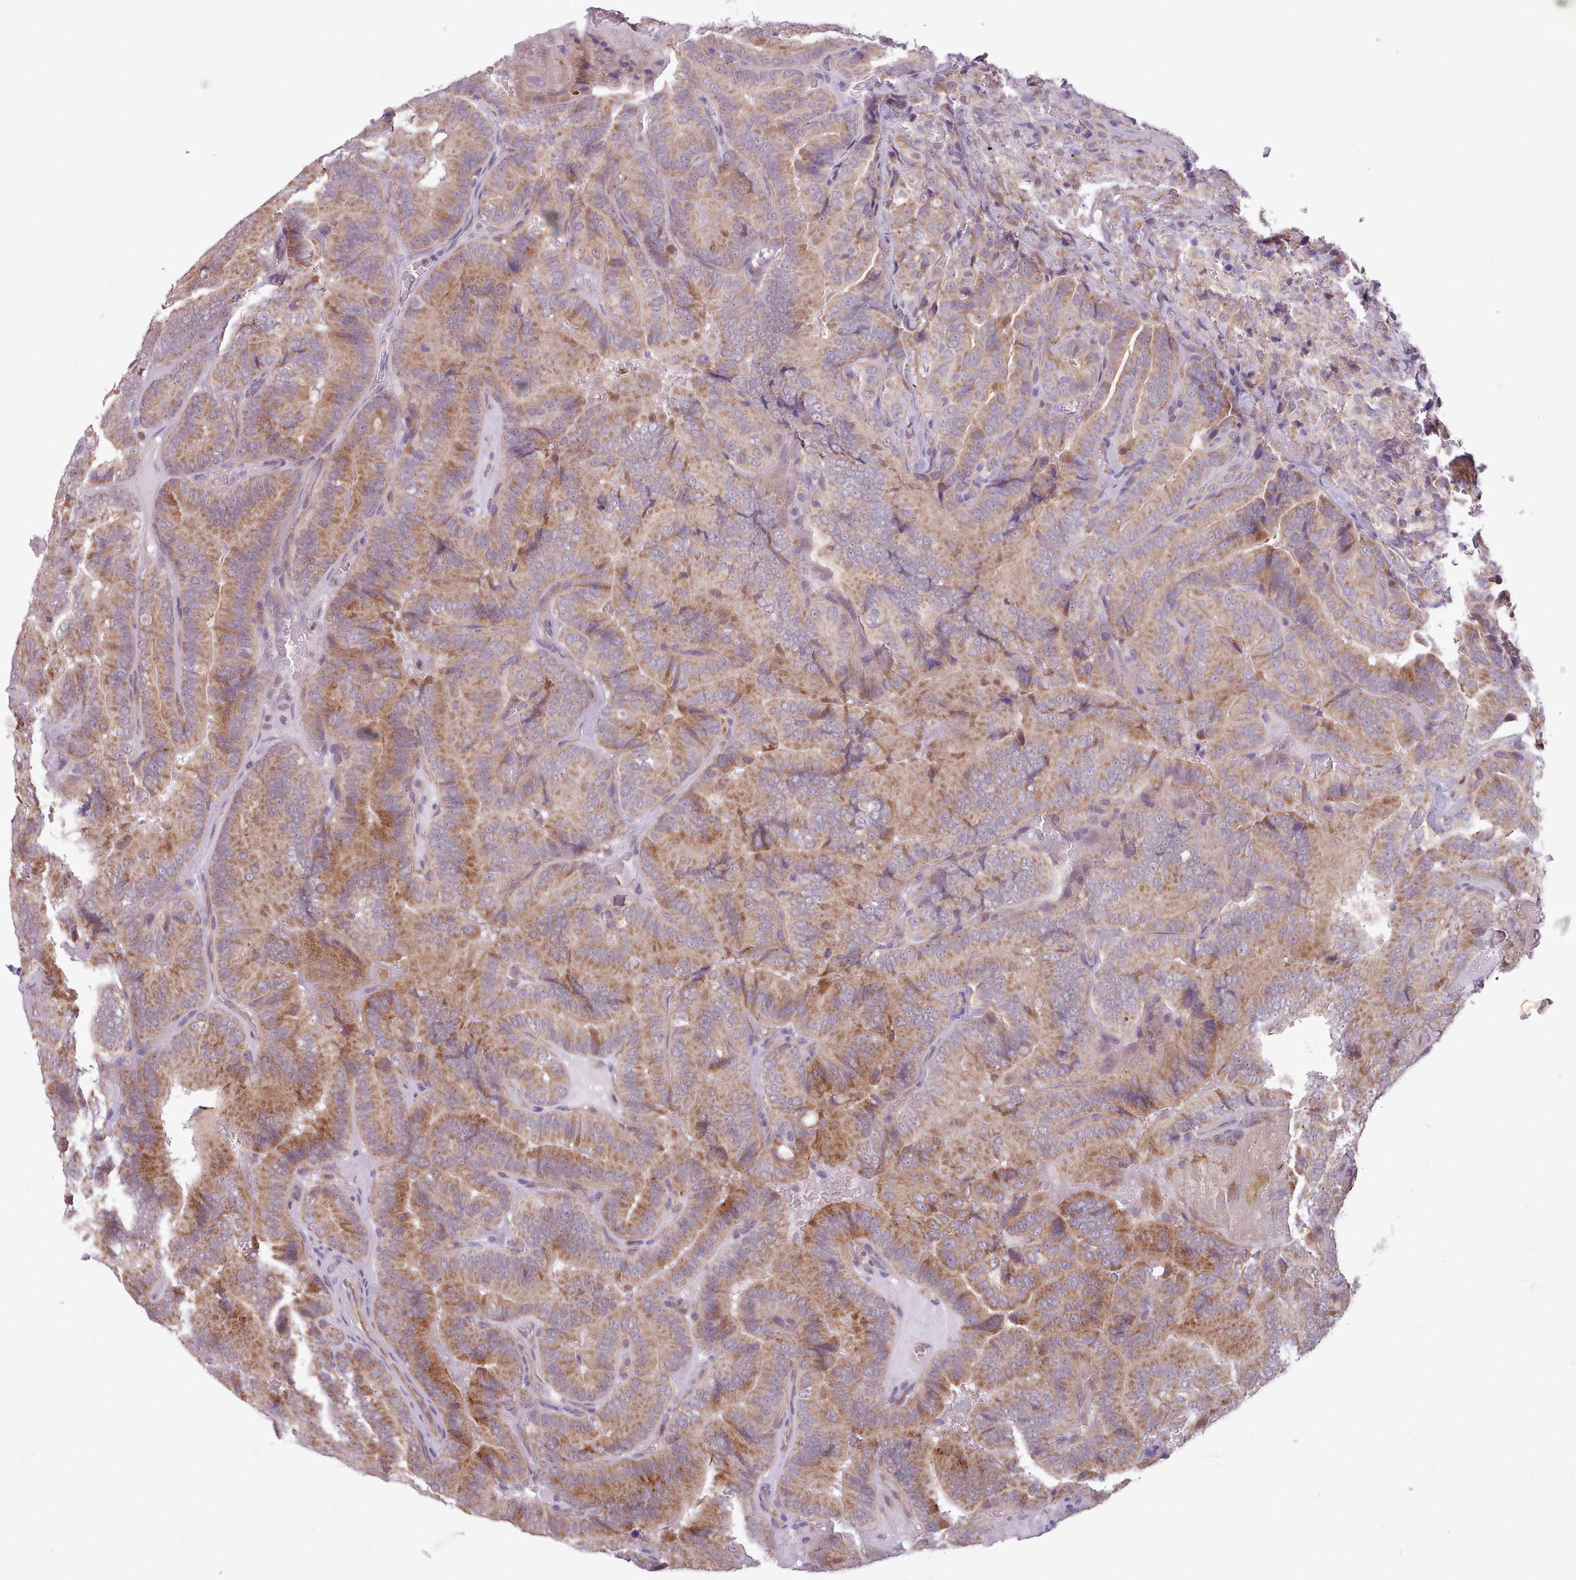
{"staining": {"intensity": "moderate", "quantity": ">75%", "location": "cytoplasmic/membranous"}, "tissue": "thyroid cancer", "cell_type": "Tumor cells", "image_type": "cancer", "snomed": [{"axis": "morphology", "description": "Papillary adenocarcinoma, NOS"}, {"axis": "topography", "description": "Thyroid gland"}], "caption": "High-magnification brightfield microscopy of papillary adenocarcinoma (thyroid) stained with DAB (brown) and counterstained with hematoxylin (blue). tumor cells exhibit moderate cytoplasmic/membranous expression is appreciated in about>75% of cells.", "gene": "SLURP1", "patient": {"sex": "male", "age": 61}}